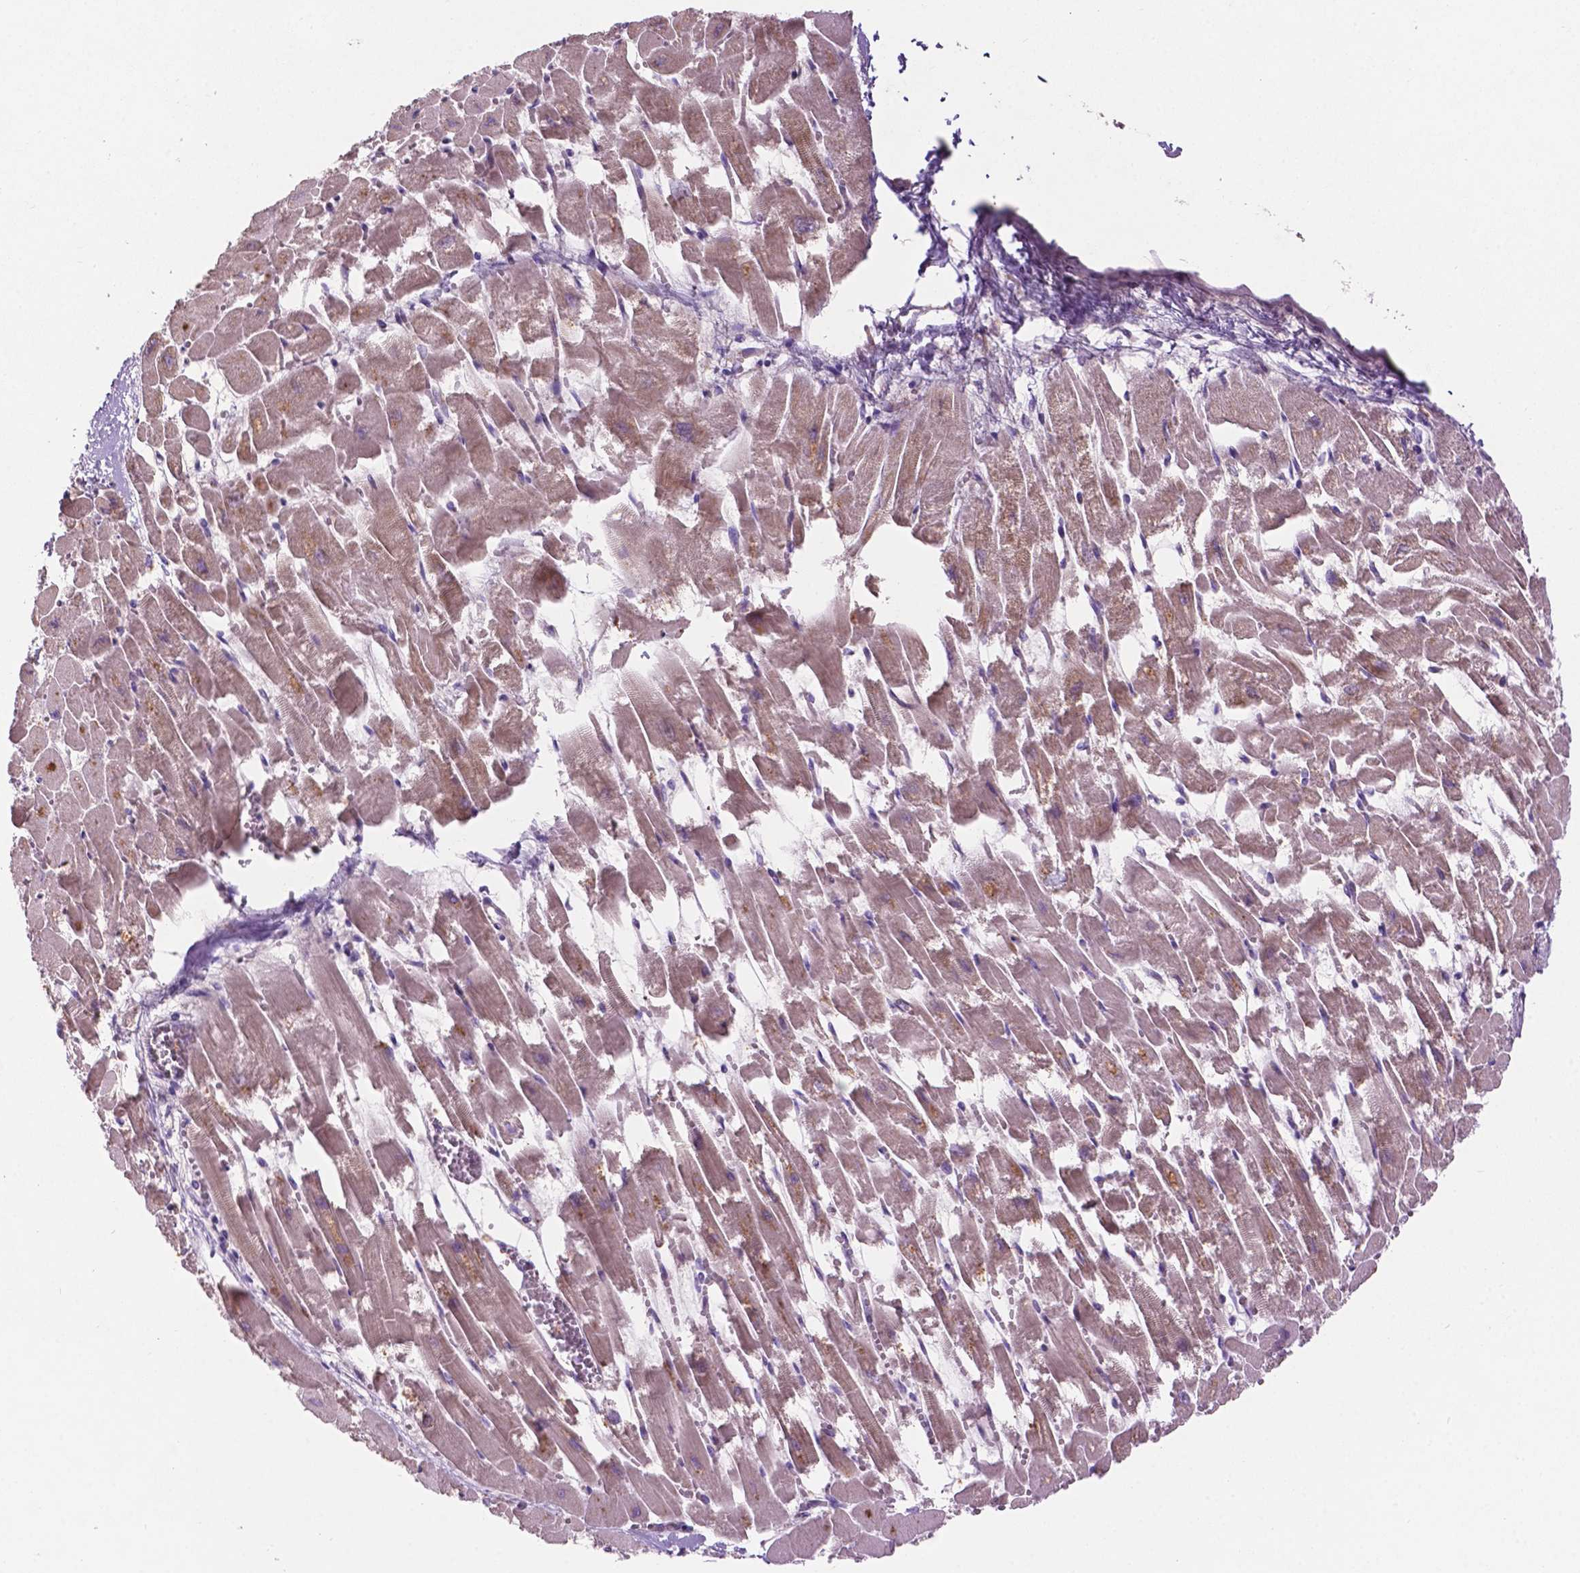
{"staining": {"intensity": "weak", "quantity": "25%-75%", "location": "cytoplasmic/membranous"}, "tissue": "heart muscle", "cell_type": "Cardiomyocytes", "image_type": "normal", "snomed": [{"axis": "morphology", "description": "Normal tissue, NOS"}, {"axis": "topography", "description": "Heart"}], "caption": "An image showing weak cytoplasmic/membranous staining in about 25%-75% of cardiomyocytes in normal heart muscle, as visualized by brown immunohistochemical staining.", "gene": "ARL5C", "patient": {"sex": "female", "age": 52}}